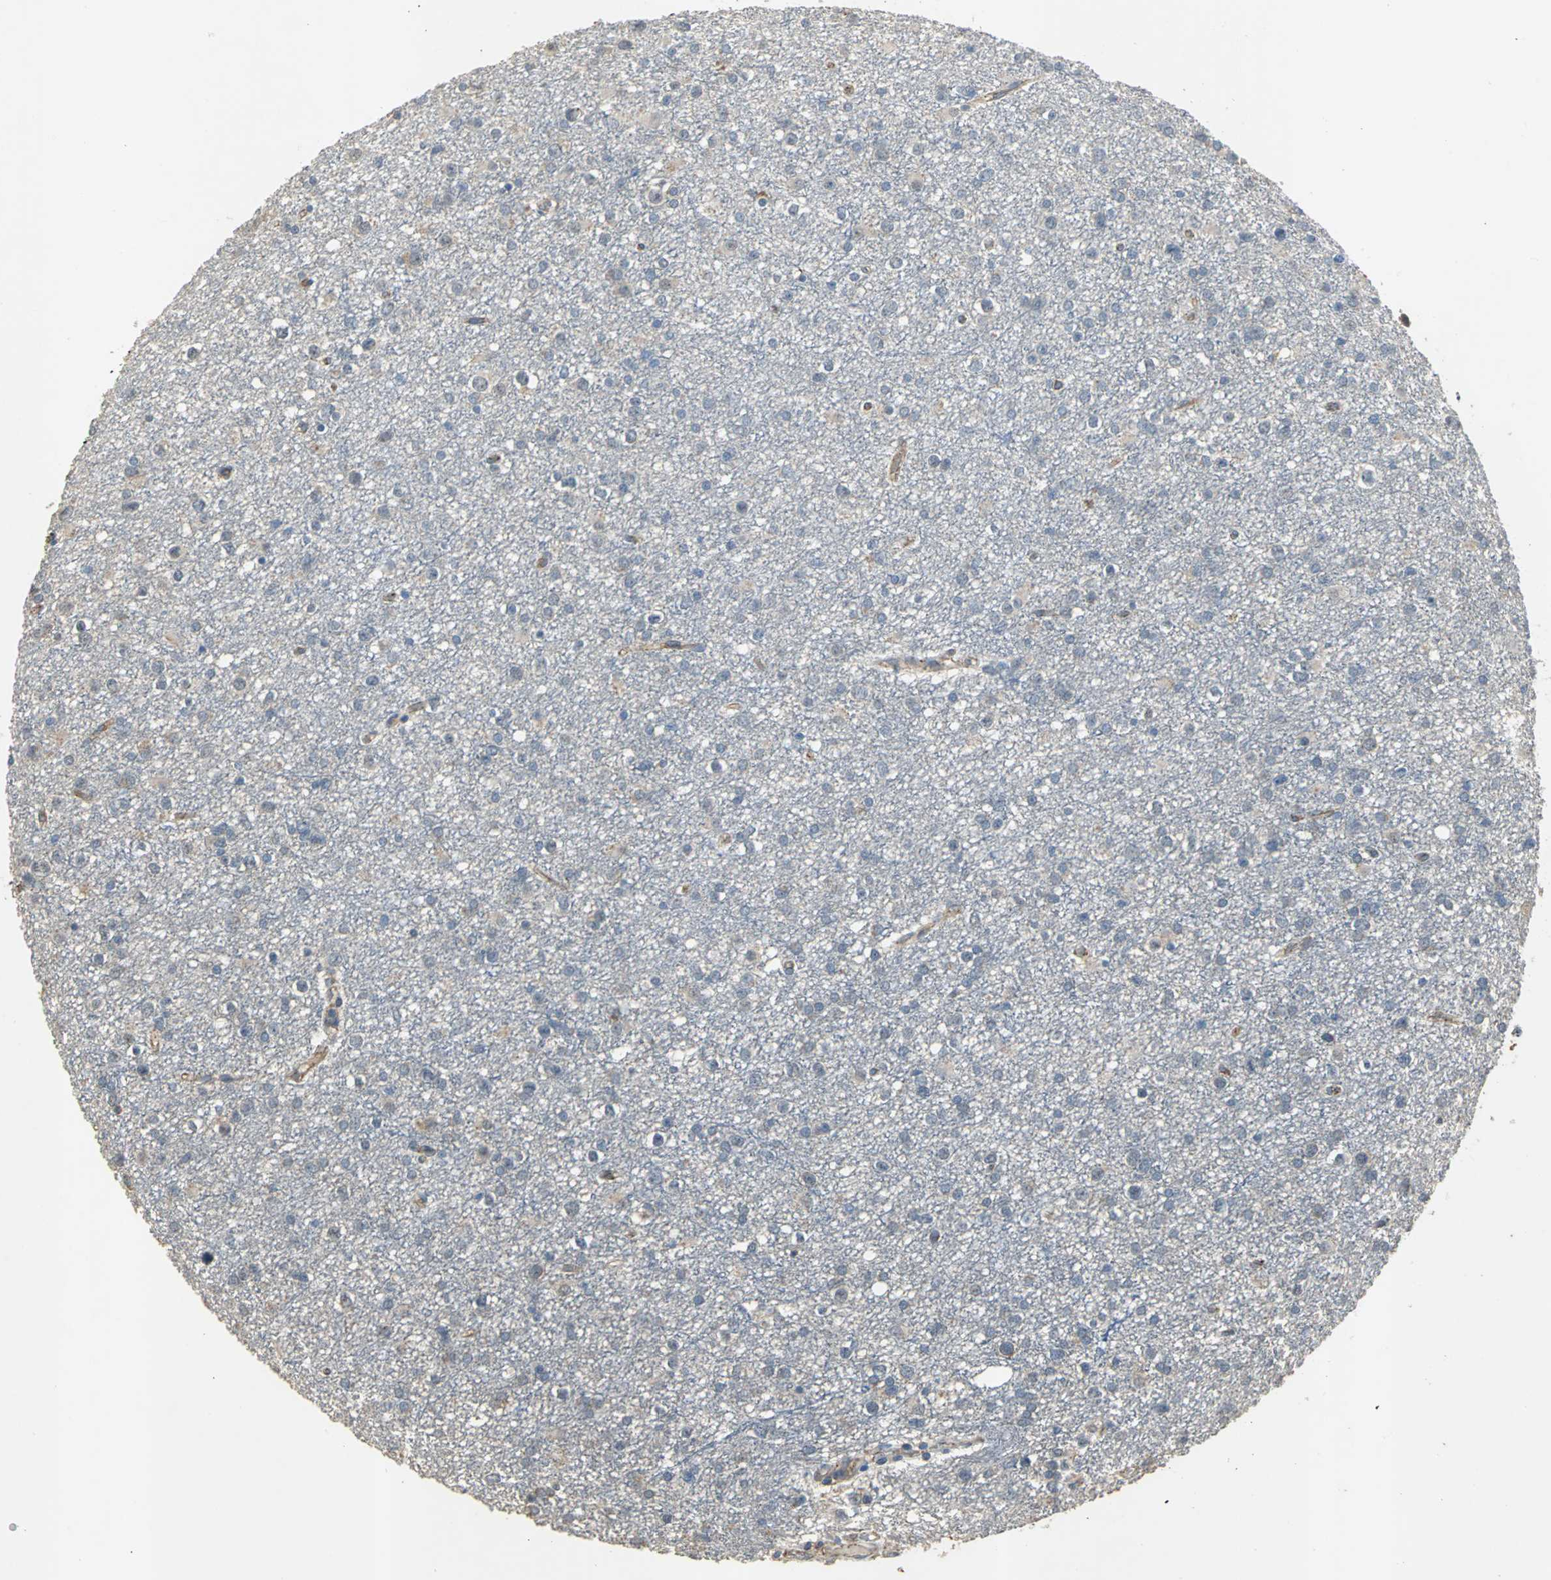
{"staining": {"intensity": "negative", "quantity": "none", "location": "none"}, "tissue": "glioma", "cell_type": "Tumor cells", "image_type": "cancer", "snomed": [{"axis": "morphology", "description": "Glioma, malignant, Low grade"}, {"axis": "topography", "description": "Brain"}], "caption": "The immunohistochemistry (IHC) histopathology image has no significant positivity in tumor cells of malignant low-grade glioma tissue.", "gene": "OCLN", "patient": {"sex": "male", "age": 42}}